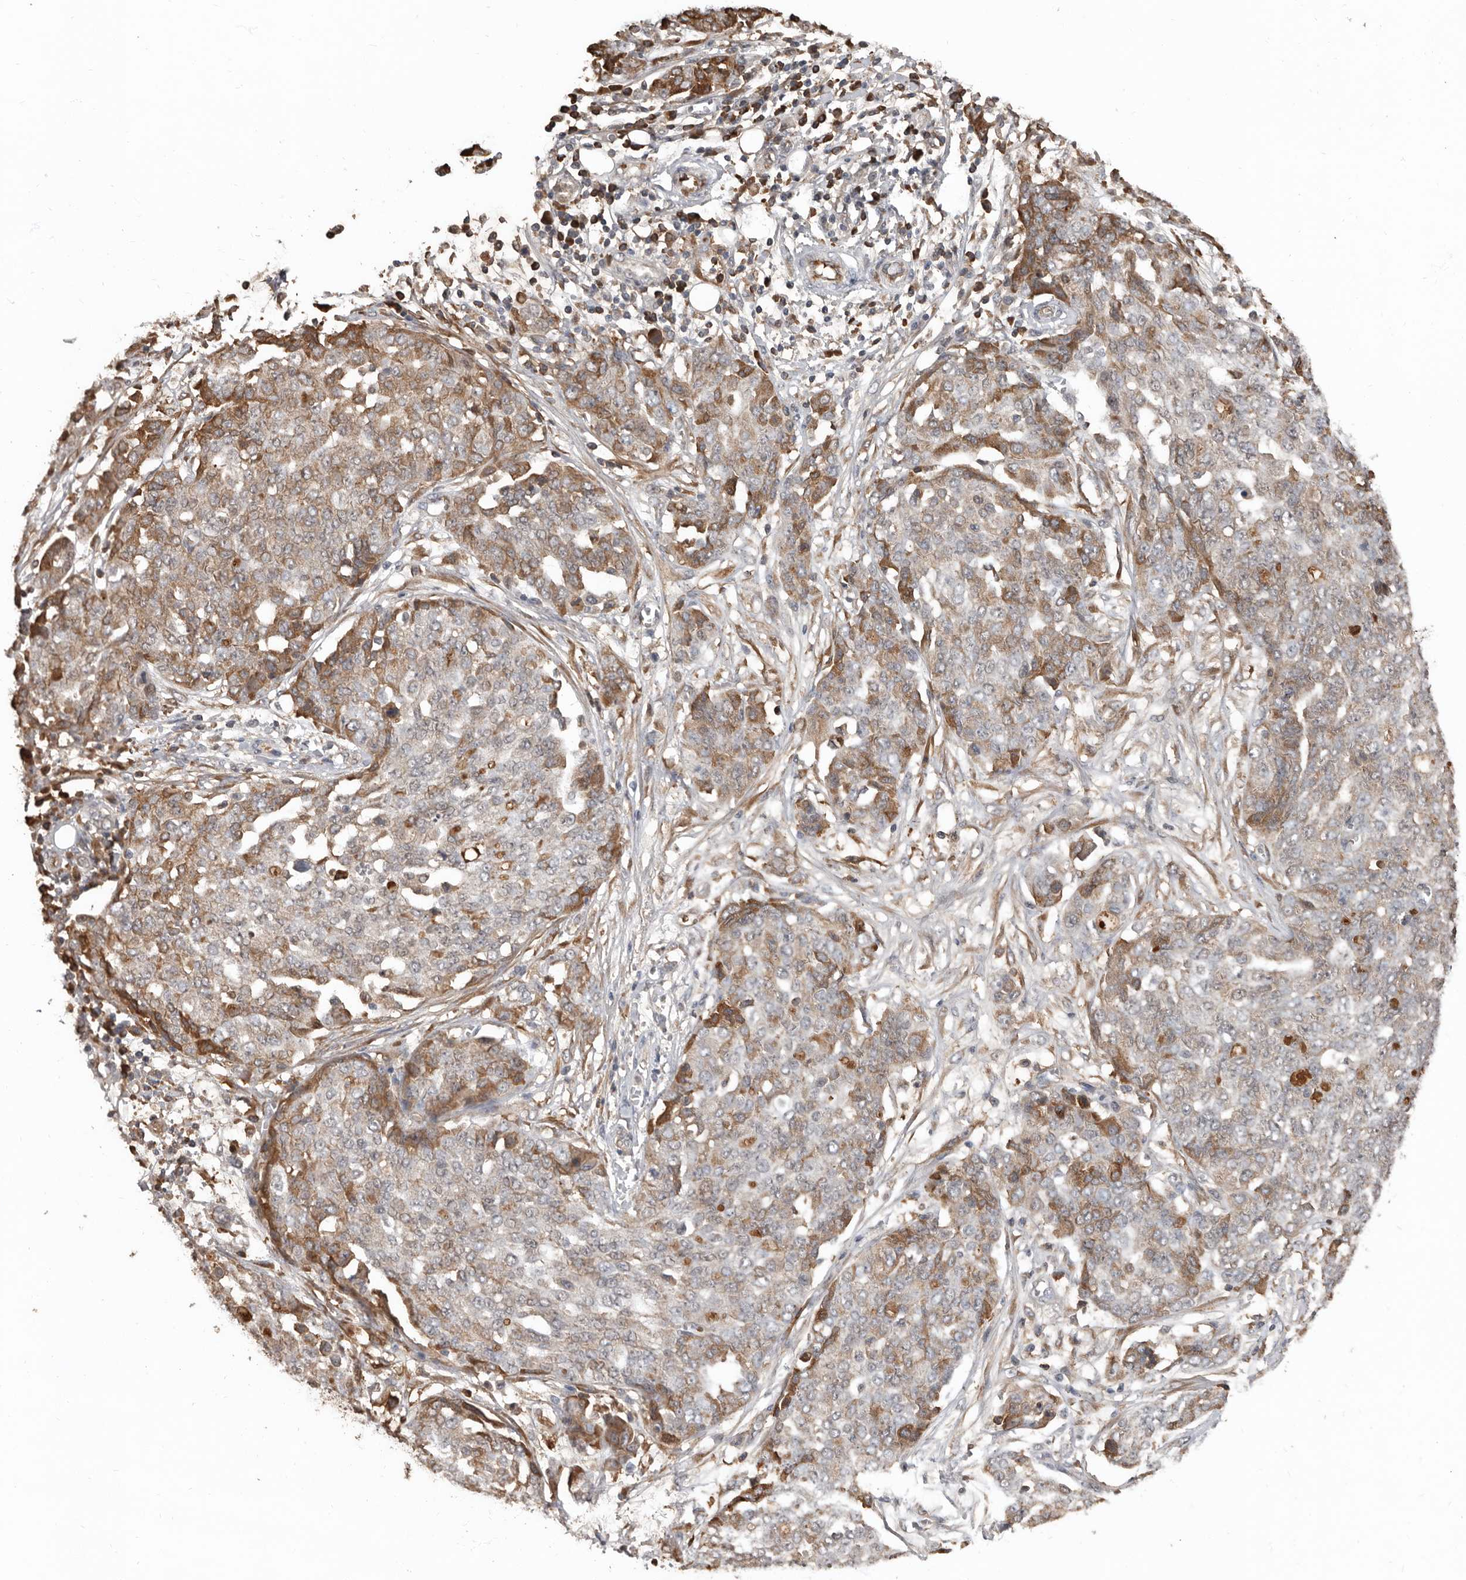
{"staining": {"intensity": "moderate", "quantity": "<25%", "location": "cytoplasmic/membranous"}, "tissue": "ovarian cancer", "cell_type": "Tumor cells", "image_type": "cancer", "snomed": [{"axis": "morphology", "description": "Cystadenocarcinoma, serous, NOS"}, {"axis": "topography", "description": "Soft tissue"}, {"axis": "topography", "description": "Ovary"}], "caption": "The image reveals a brown stain indicating the presence of a protein in the cytoplasmic/membranous of tumor cells in ovarian cancer. (DAB (3,3'-diaminobenzidine) = brown stain, brightfield microscopy at high magnification).", "gene": "LRGUK", "patient": {"sex": "female", "age": 57}}